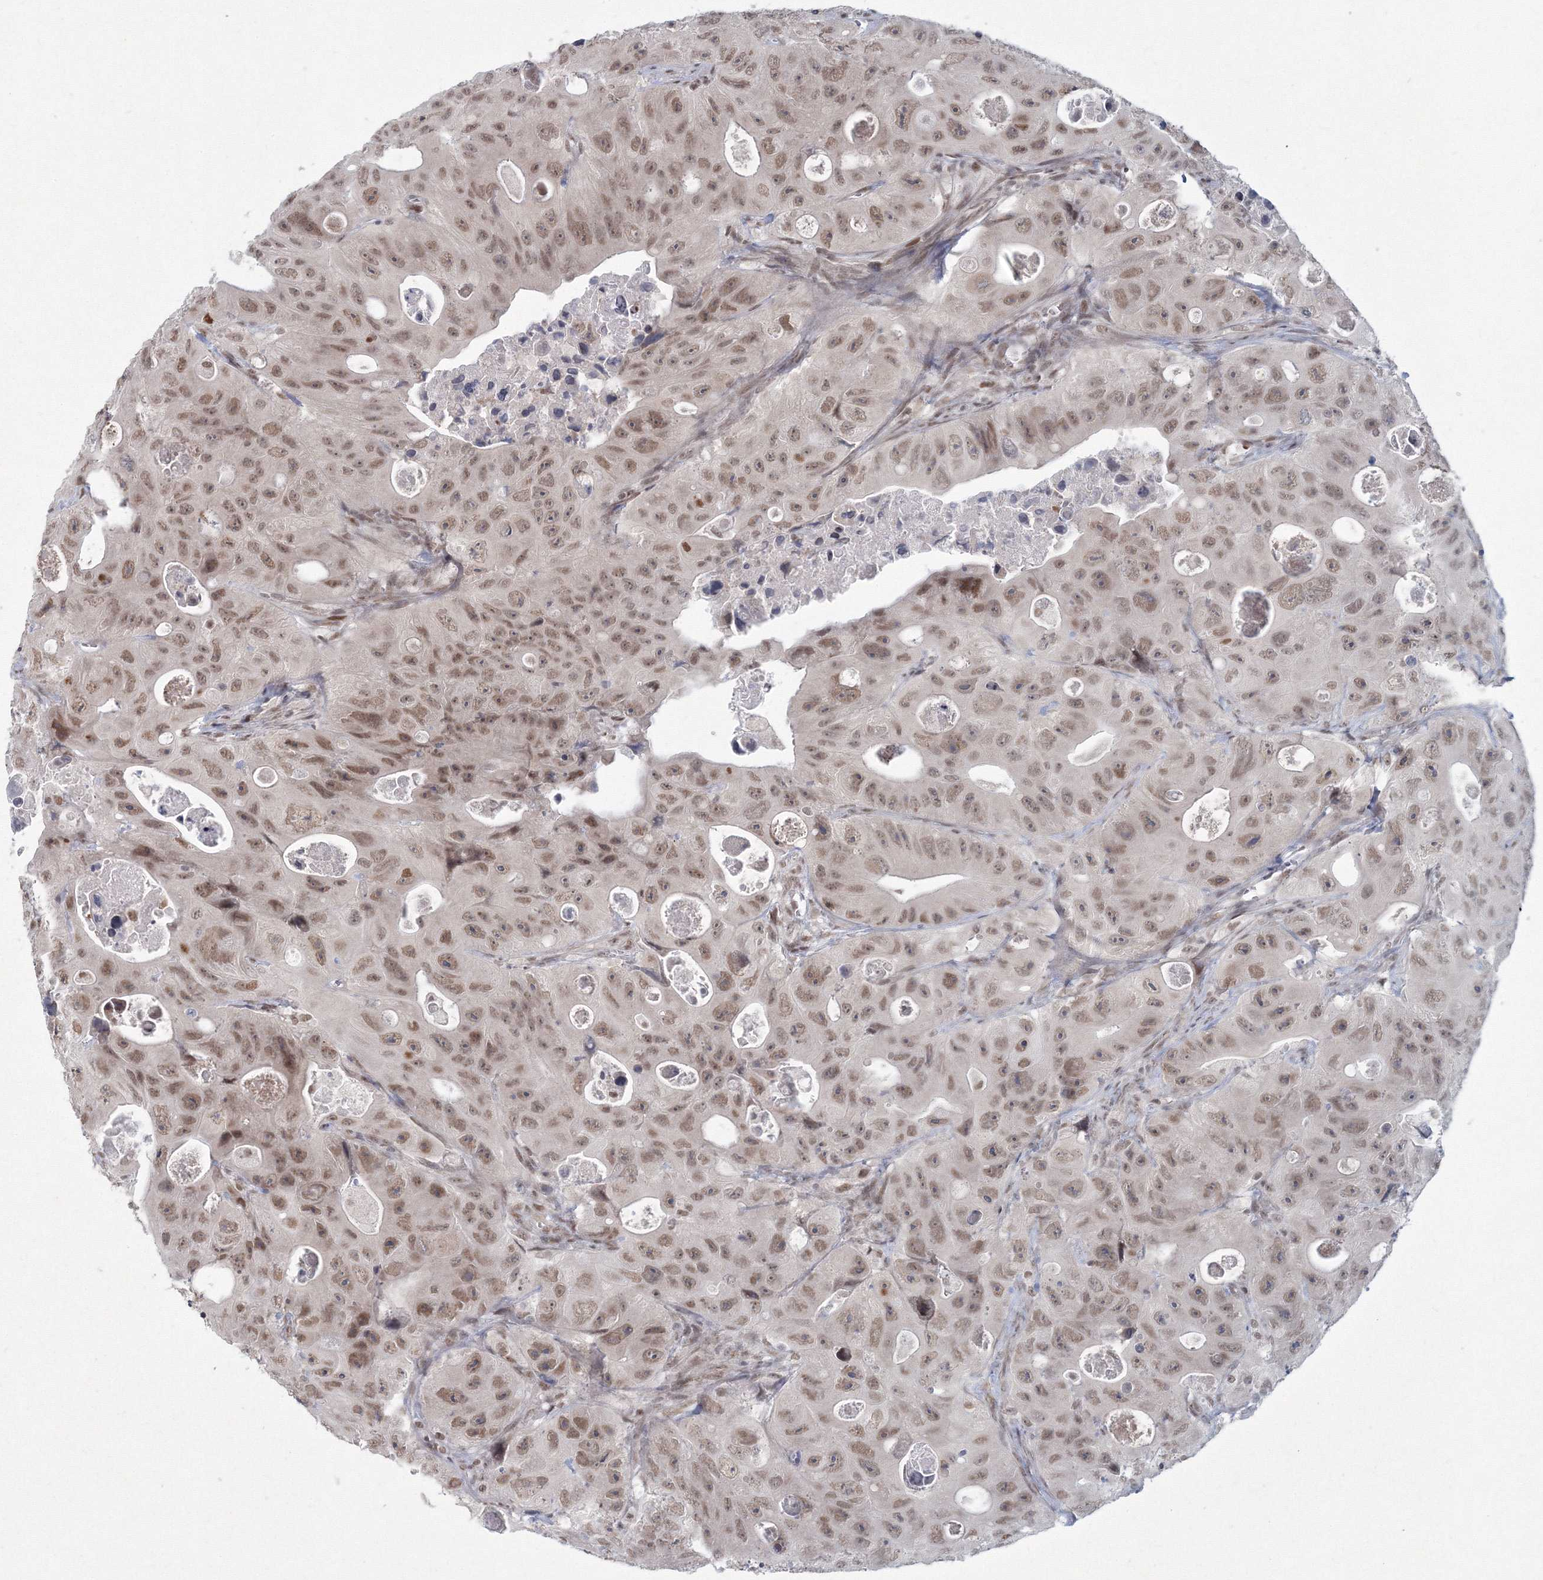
{"staining": {"intensity": "moderate", "quantity": ">75%", "location": "nuclear"}, "tissue": "colorectal cancer", "cell_type": "Tumor cells", "image_type": "cancer", "snomed": [{"axis": "morphology", "description": "Adenocarcinoma, NOS"}, {"axis": "topography", "description": "Colon"}], "caption": "Immunohistochemistry (IHC) of human colorectal cancer exhibits medium levels of moderate nuclear expression in about >75% of tumor cells.", "gene": "C3orf33", "patient": {"sex": "female", "age": 46}}